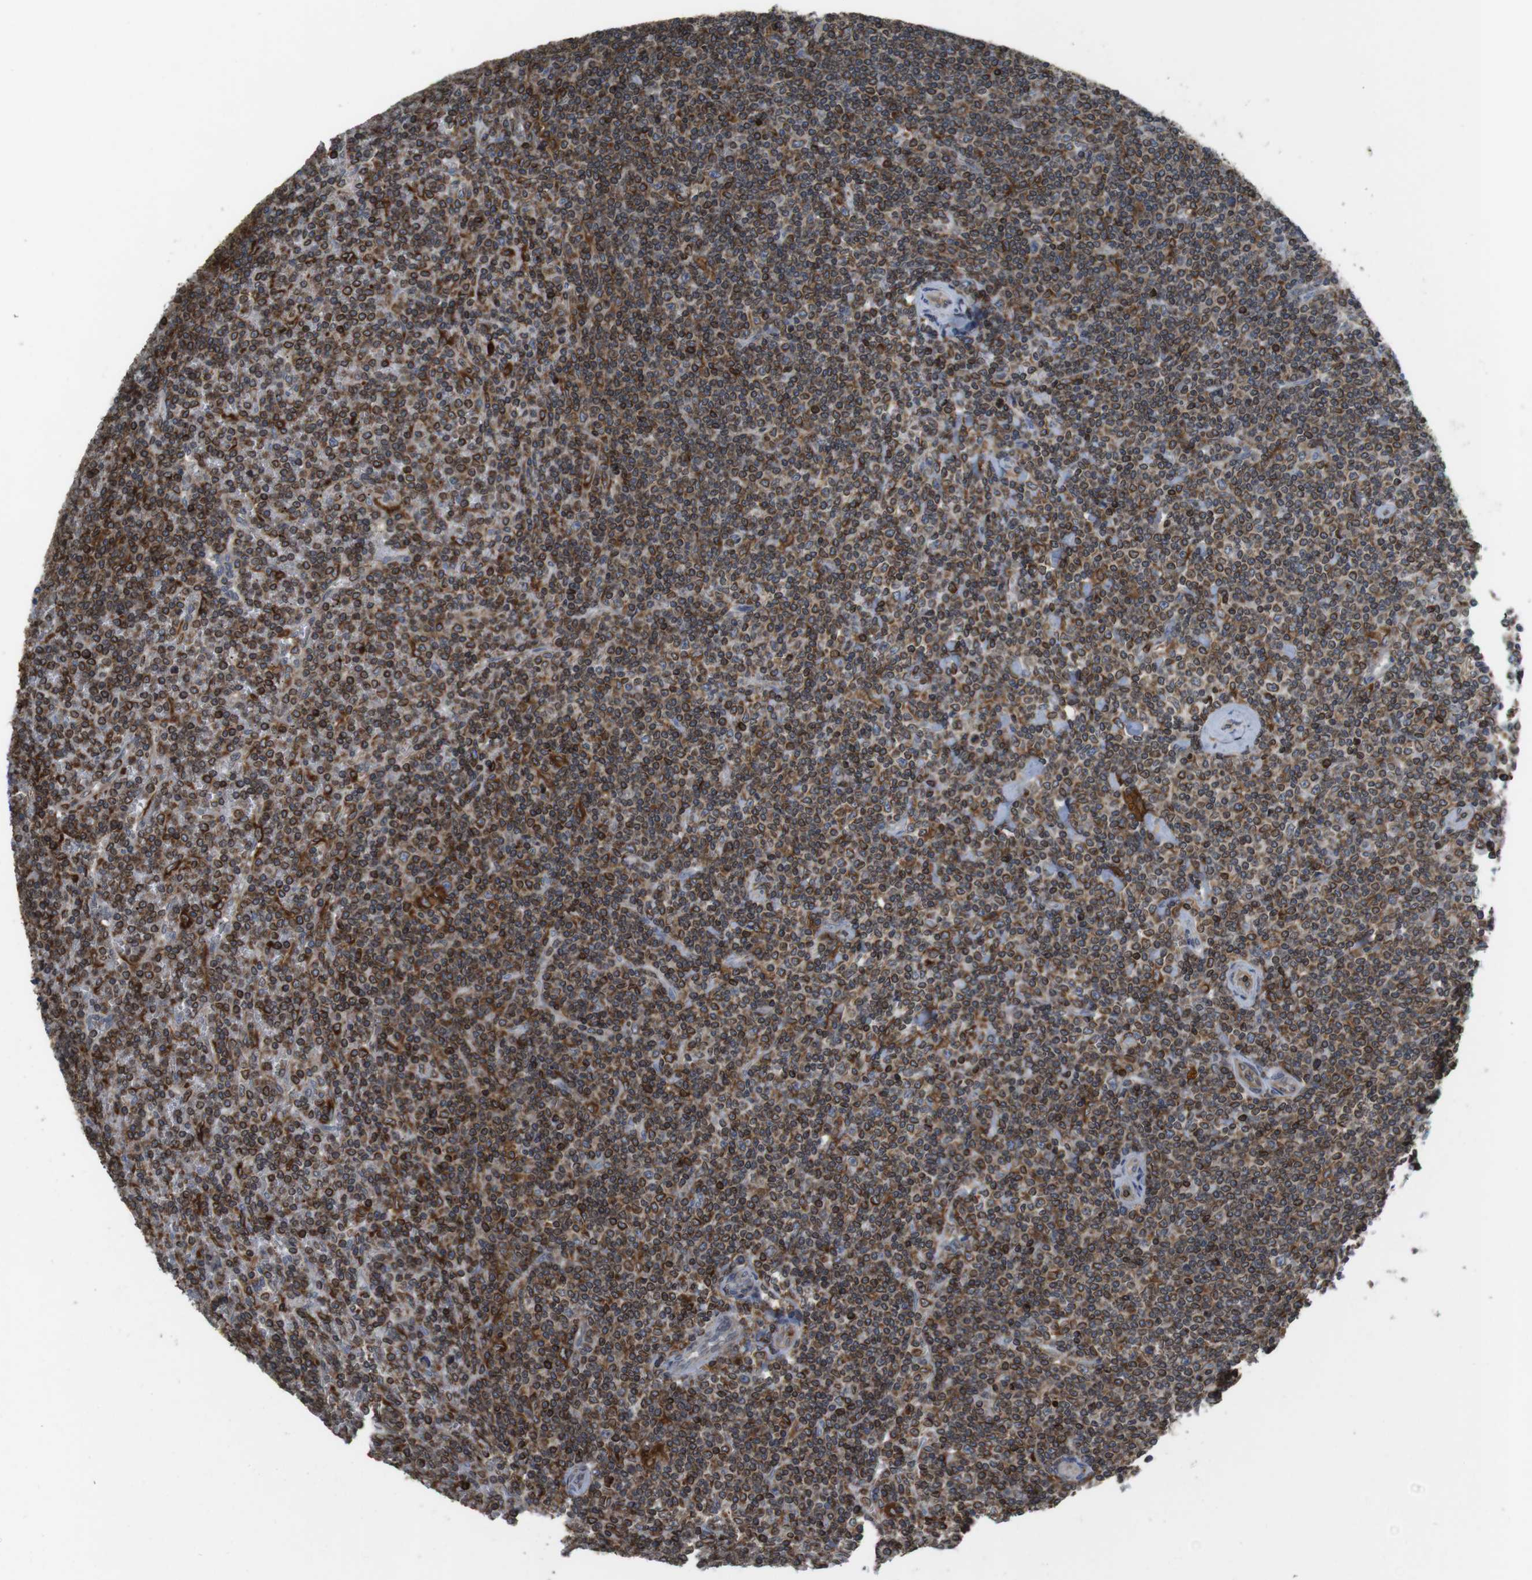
{"staining": {"intensity": "moderate", "quantity": ">75%", "location": "cytoplasmic/membranous"}, "tissue": "lymphoma", "cell_type": "Tumor cells", "image_type": "cancer", "snomed": [{"axis": "morphology", "description": "Malignant lymphoma, non-Hodgkin's type, Low grade"}, {"axis": "topography", "description": "Spleen"}], "caption": "The micrograph shows immunohistochemical staining of malignant lymphoma, non-Hodgkin's type (low-grade). There is moderate cytoplasmic/membranous staining is seen in approximately >75% of tumor cells.", "gene": "ARL6IP5", "patient": {"sex": "female", "age": 19}}